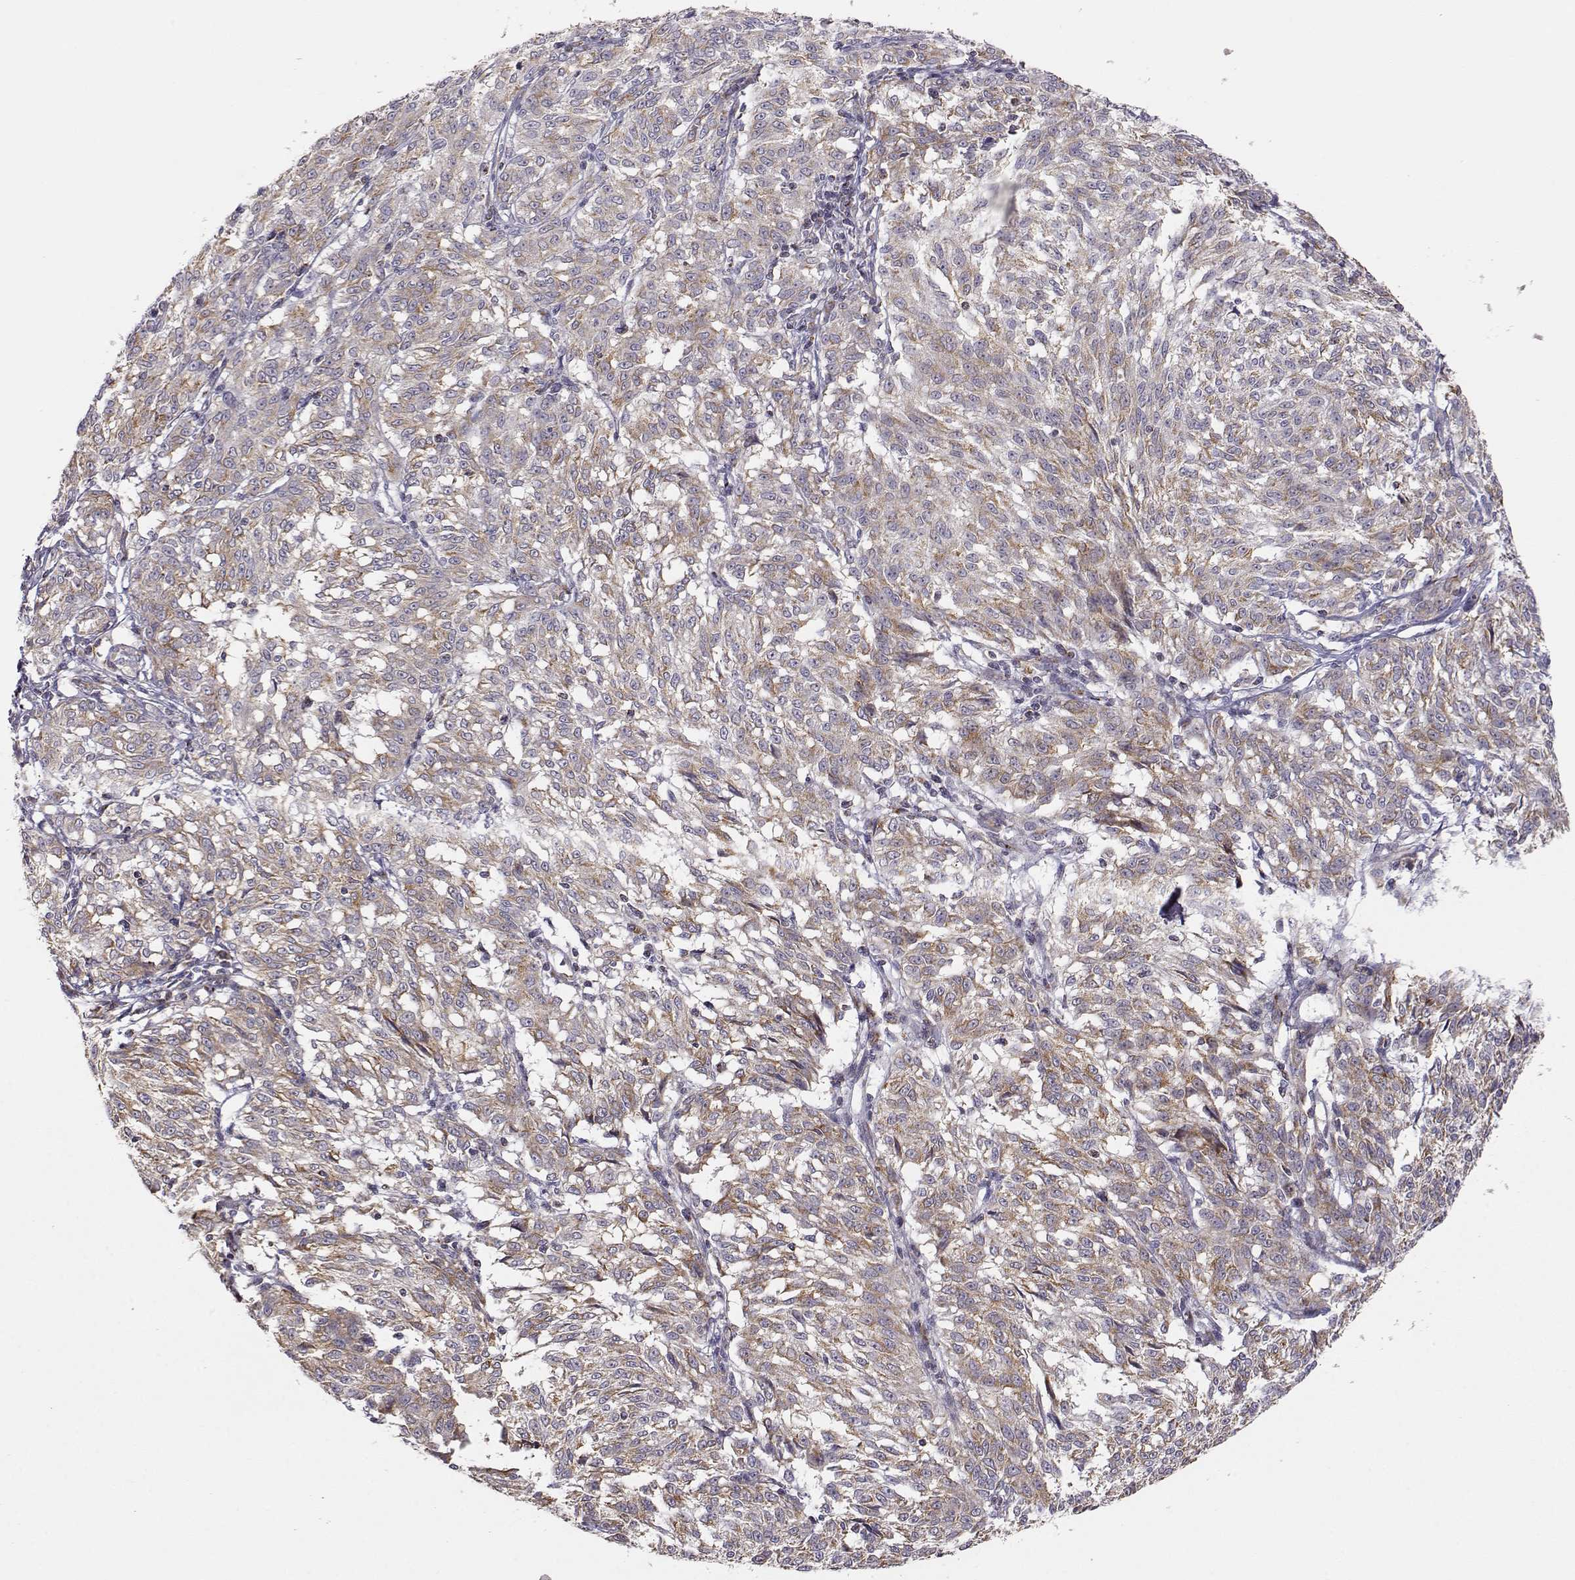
{"staining": {"intensity": "weak", "quantity": ">75%", "location": "cytoplasmic/membranous"}, "tissue": "melanoma", "cell_type": "Tumor cells", "image_type": "cancer", "snomed": [{"axis": "morphology", "description": "Malignant melanoma, NOS"}, {"axis": "topography", "description": "Skin"}], "caption": "A histopathology image of melanoma stained for a protein shows weak cytoplasmic/membranous brown staining in tumor cells. Nuclei are stained in blue.", "gene": "EXOG", "patient": {"sex": "female", "age": 72}}